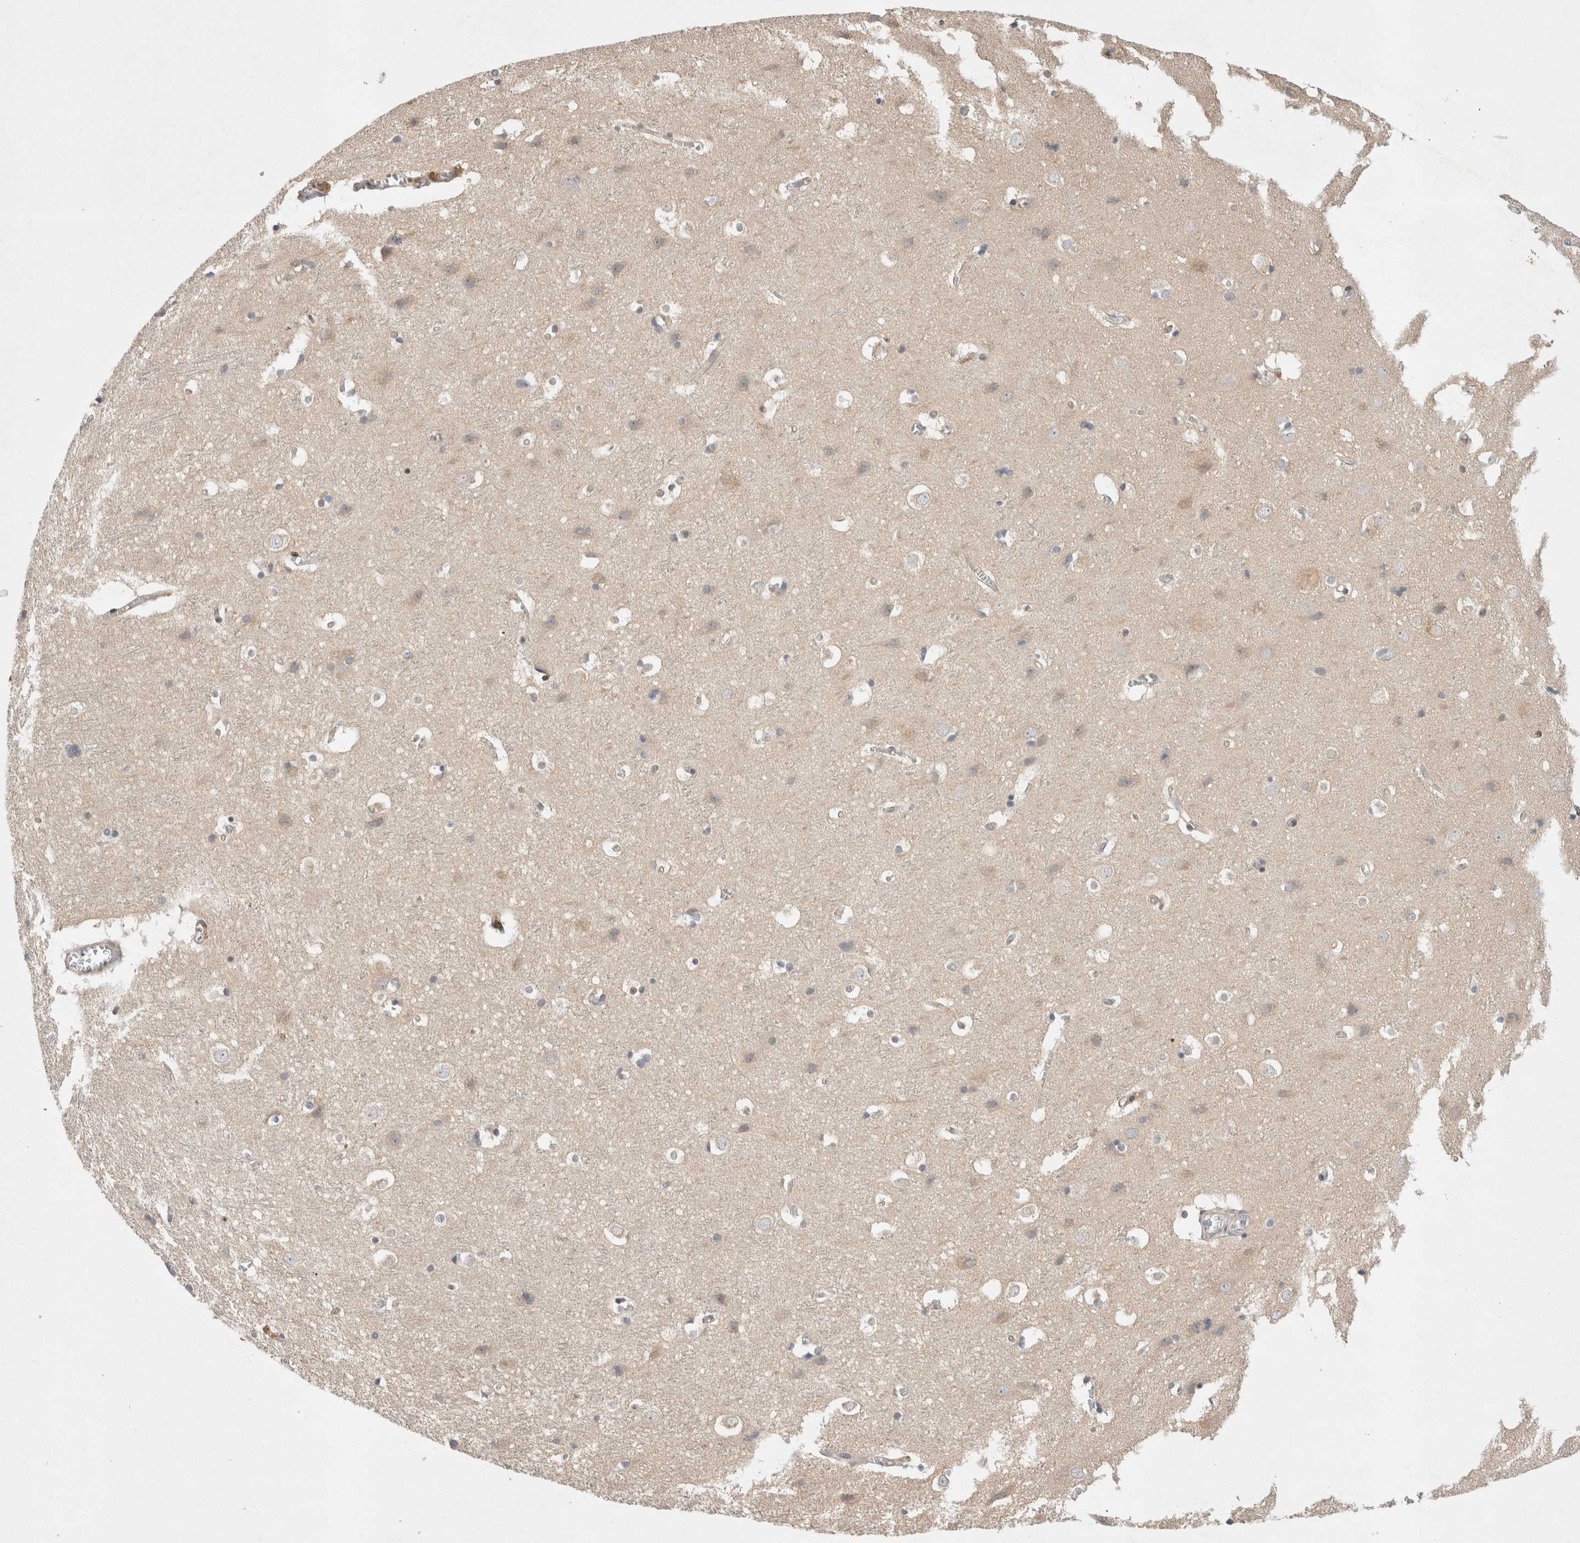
{"staining": {"intensity": "weak", "quantity": ">75%", "location": "cytoplasmic/membranous"}, "tissue": "cerebral cortex", "cell_type": "Endothelial cells", "image_type": "normal", "snomed": [{"axis": "morphology", "description": "Normal tissue, NOS"}, {"axis": "topography", "description": "Cerebral cortex"}], "caption": "This is an image of IHC staining of benign cerebral cortex, which shows weak positivity in the cytoplasmic/membranous of endothelial cells.", "gene": "CDCA7L", "patient": {"sex": "male", "age": 54}}